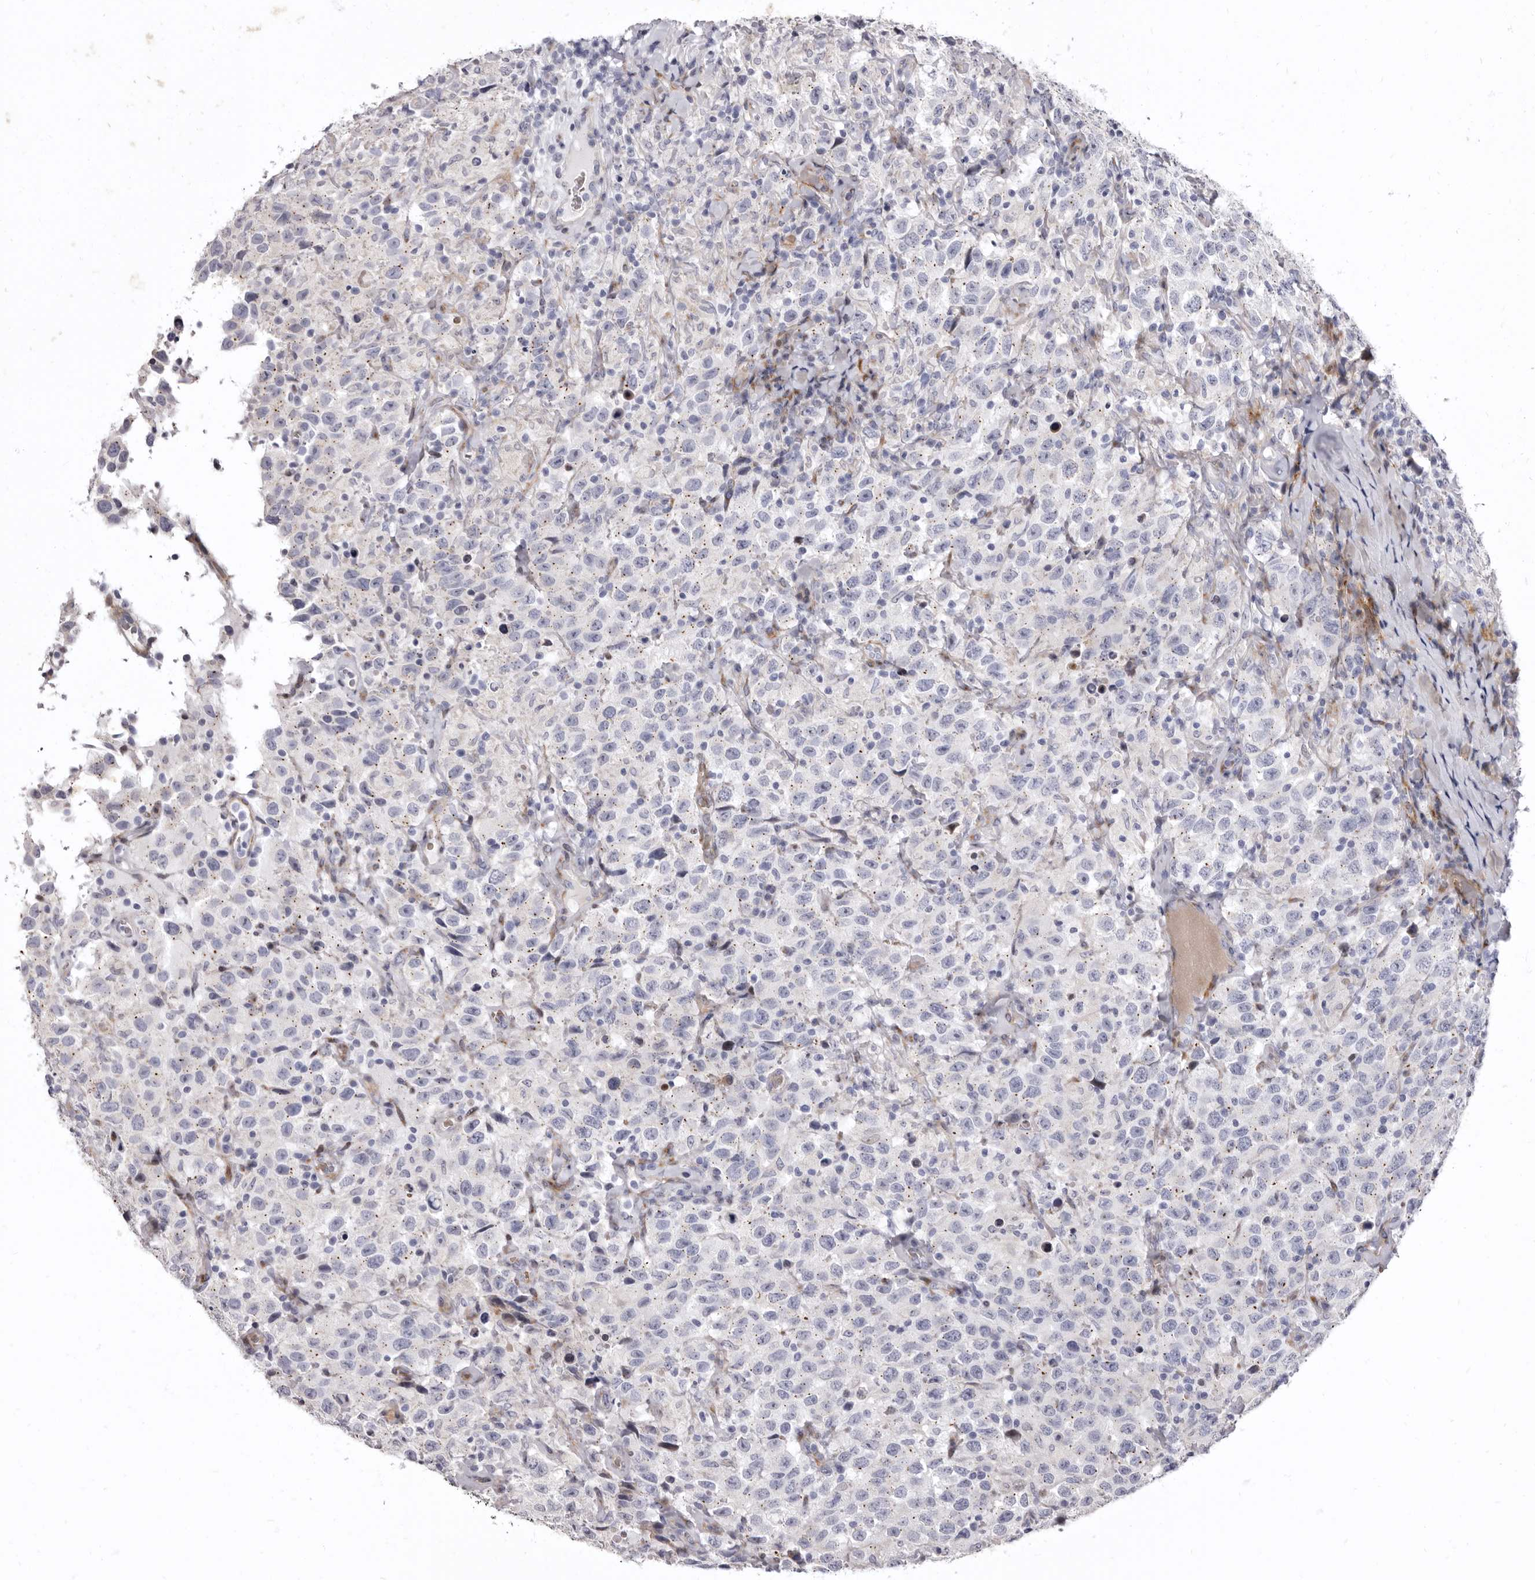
{"staining": {"intensity": "negative", "quantity": "none", "location": "none"}, "tissue": "testis cancer", "cell_type": "Tumor cells", "image_type": "cancer", "snomed": [{"axis": "morphology", "description": "Seminoma, NOS"}, {"axis": "topography", "description": "Testis"}], "caption": "Testis cancer (seminoma) stained for a protein using immunohistochemistry (IHC) demonstrates no positivity tumor cells.", "gene": "AIDA", "patient": {"sex": "male", "age": 41}}